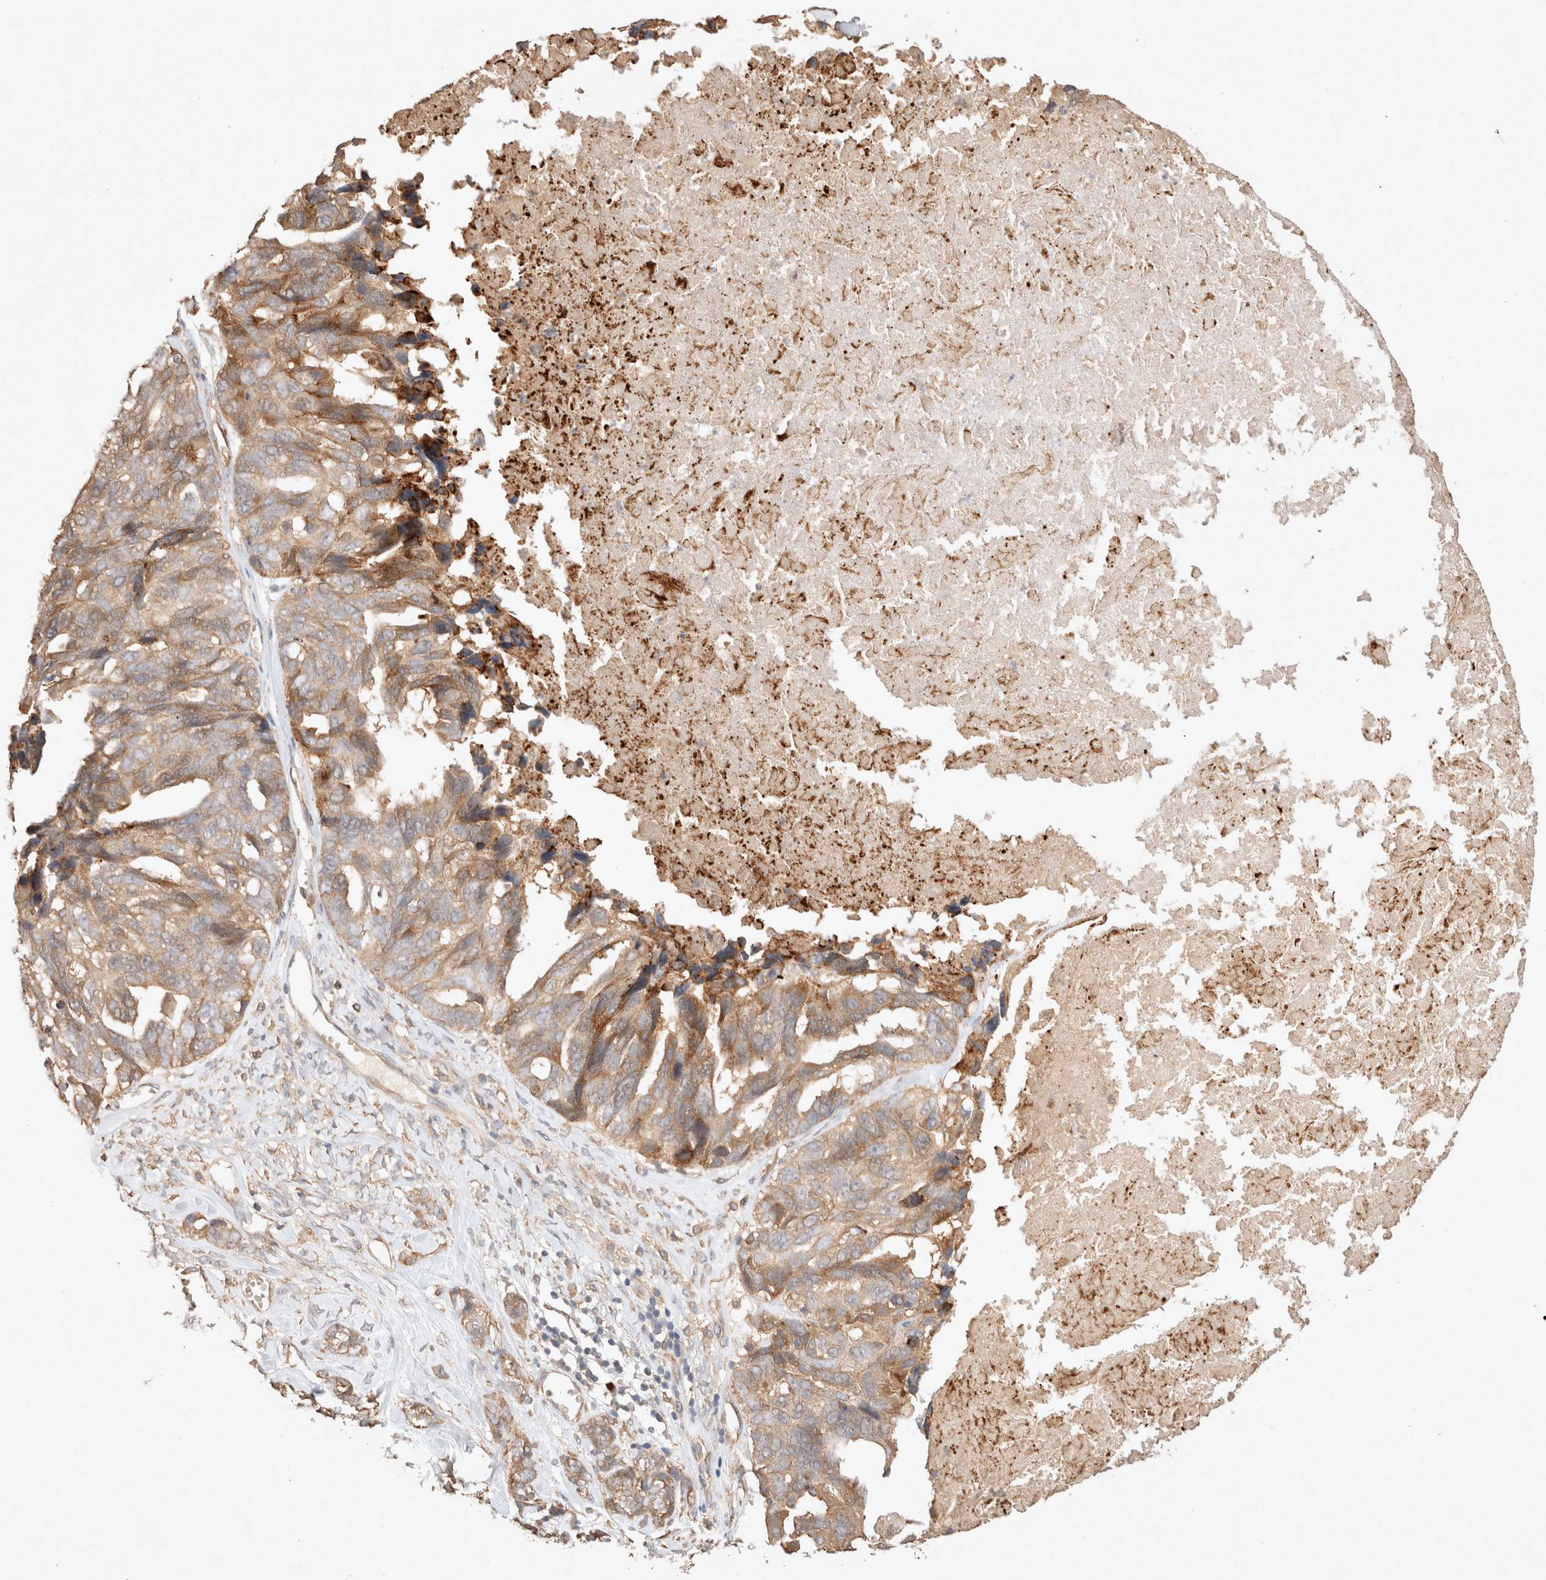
{"staining": {"intensity": "weak", "quantity": ">75%", "location": "cytoplasmic/membranous"}, "tissue": "ovarian cancer", "cell_type": "Tumor cells", "image_type": "cancer", "snomed": [{"axis": "morphology", "description": "Cystadenocarcinoma, serous, NOS"}, {"axis": "topography", "description": "Ovary"}], "caption": "Immunohistochemistry (IHC) (DAB (3,3'-diaminobenzidine)) staining of ovarian cancer shows weak cytoplasmic/membranous protein expression in approximately >75% of tumor cells.", "gene": "HROB", "patient": {"sex": "female", "age": 79}}